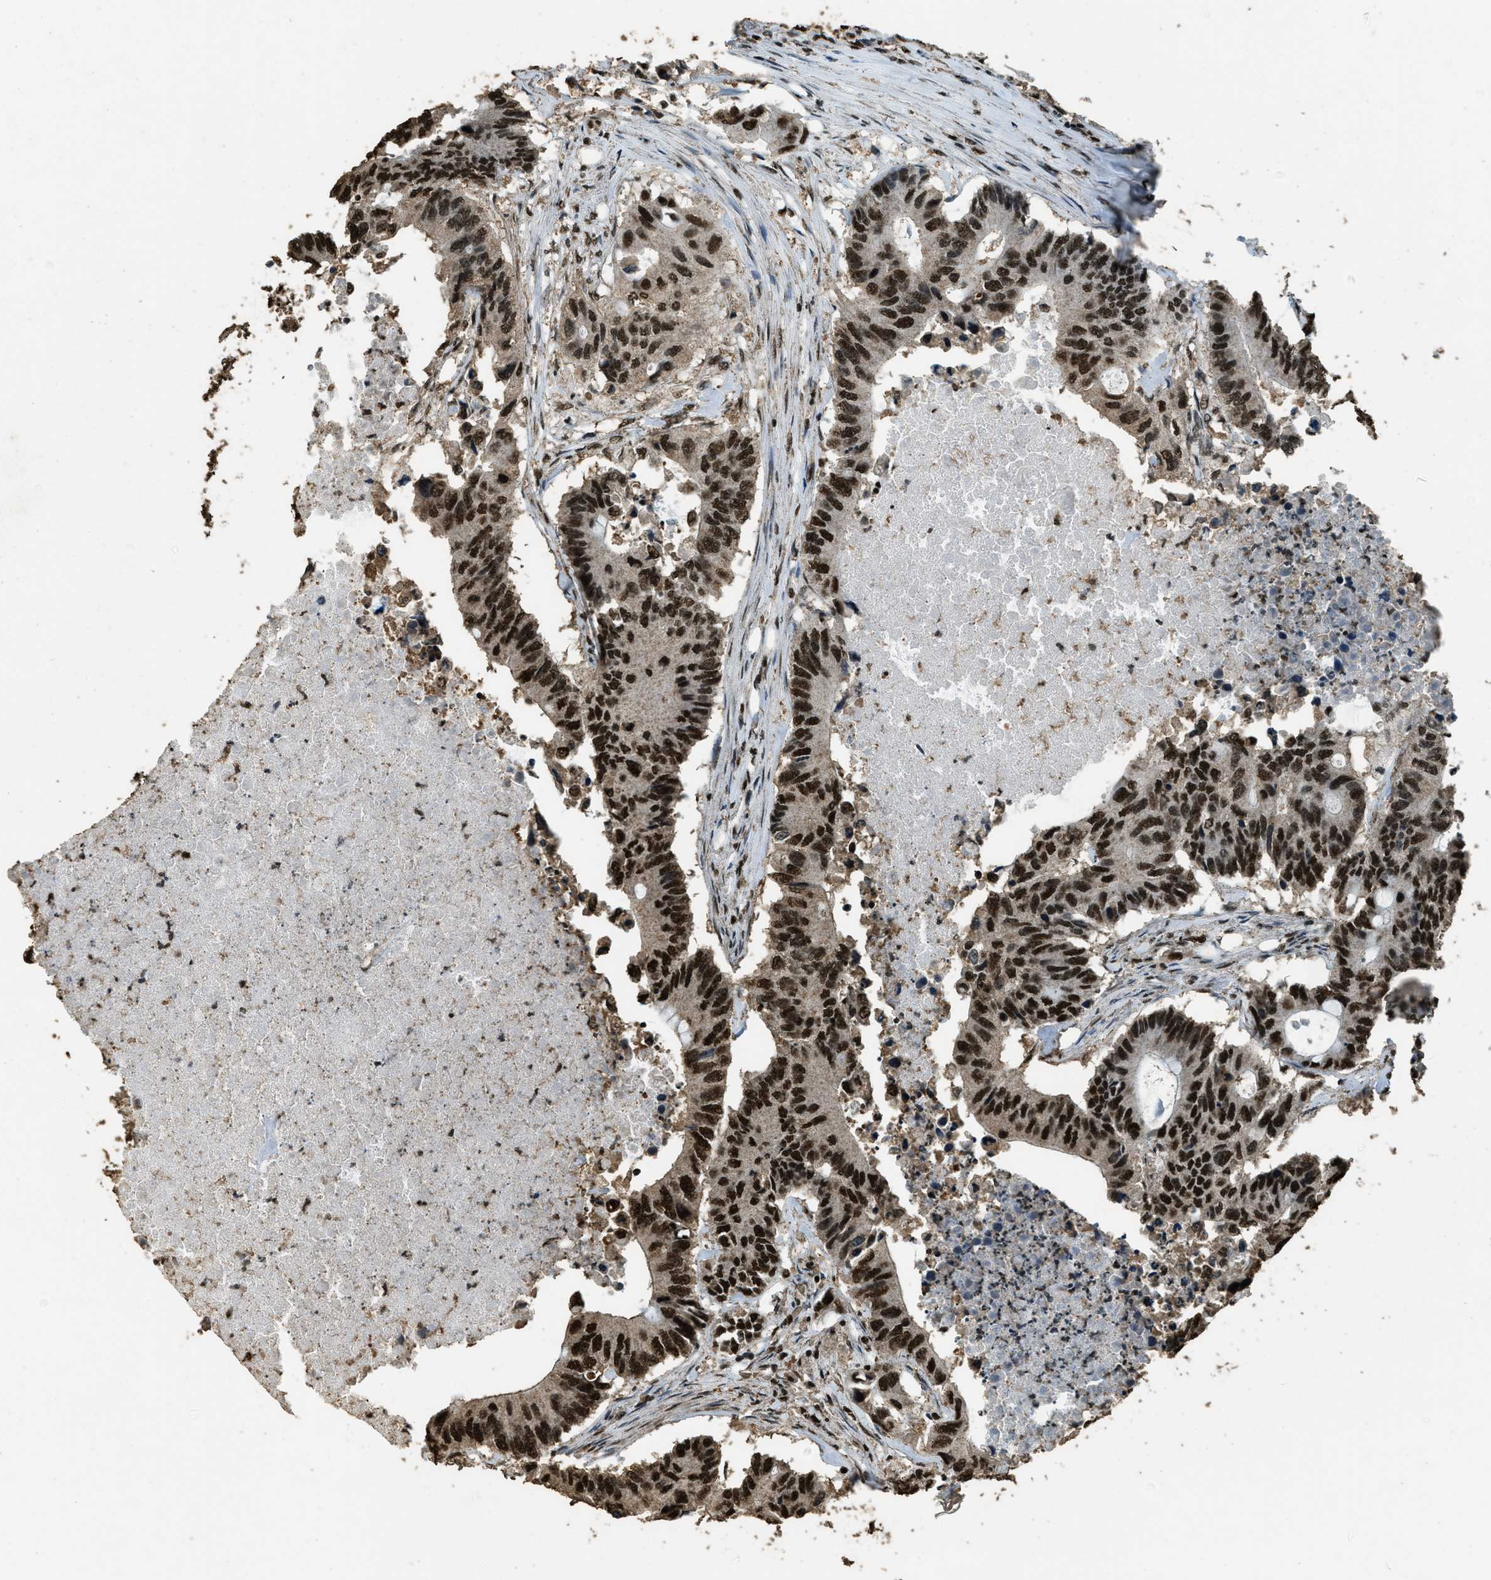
{"staining": {"intensity": "strong", "quantity": ">75%", "location": "nuclear"}, "tissue": "colorectal cancer", "cell_type": "Tumor cells", "image_type": "cancer", "snomed": [{"axis": "morphology", "description": "Adenocarcinoma, NOS"}, {"axis": "topography", "description": "Colon"}], "caption": "Strong nuclear protein staining is appreciated in about >75% of tumor cells in colorectal cancer (adenocarcinoma). Nuclei are stained in blue.", "gene": "MYB", "patient": {"sex": "male", "age": 71}}